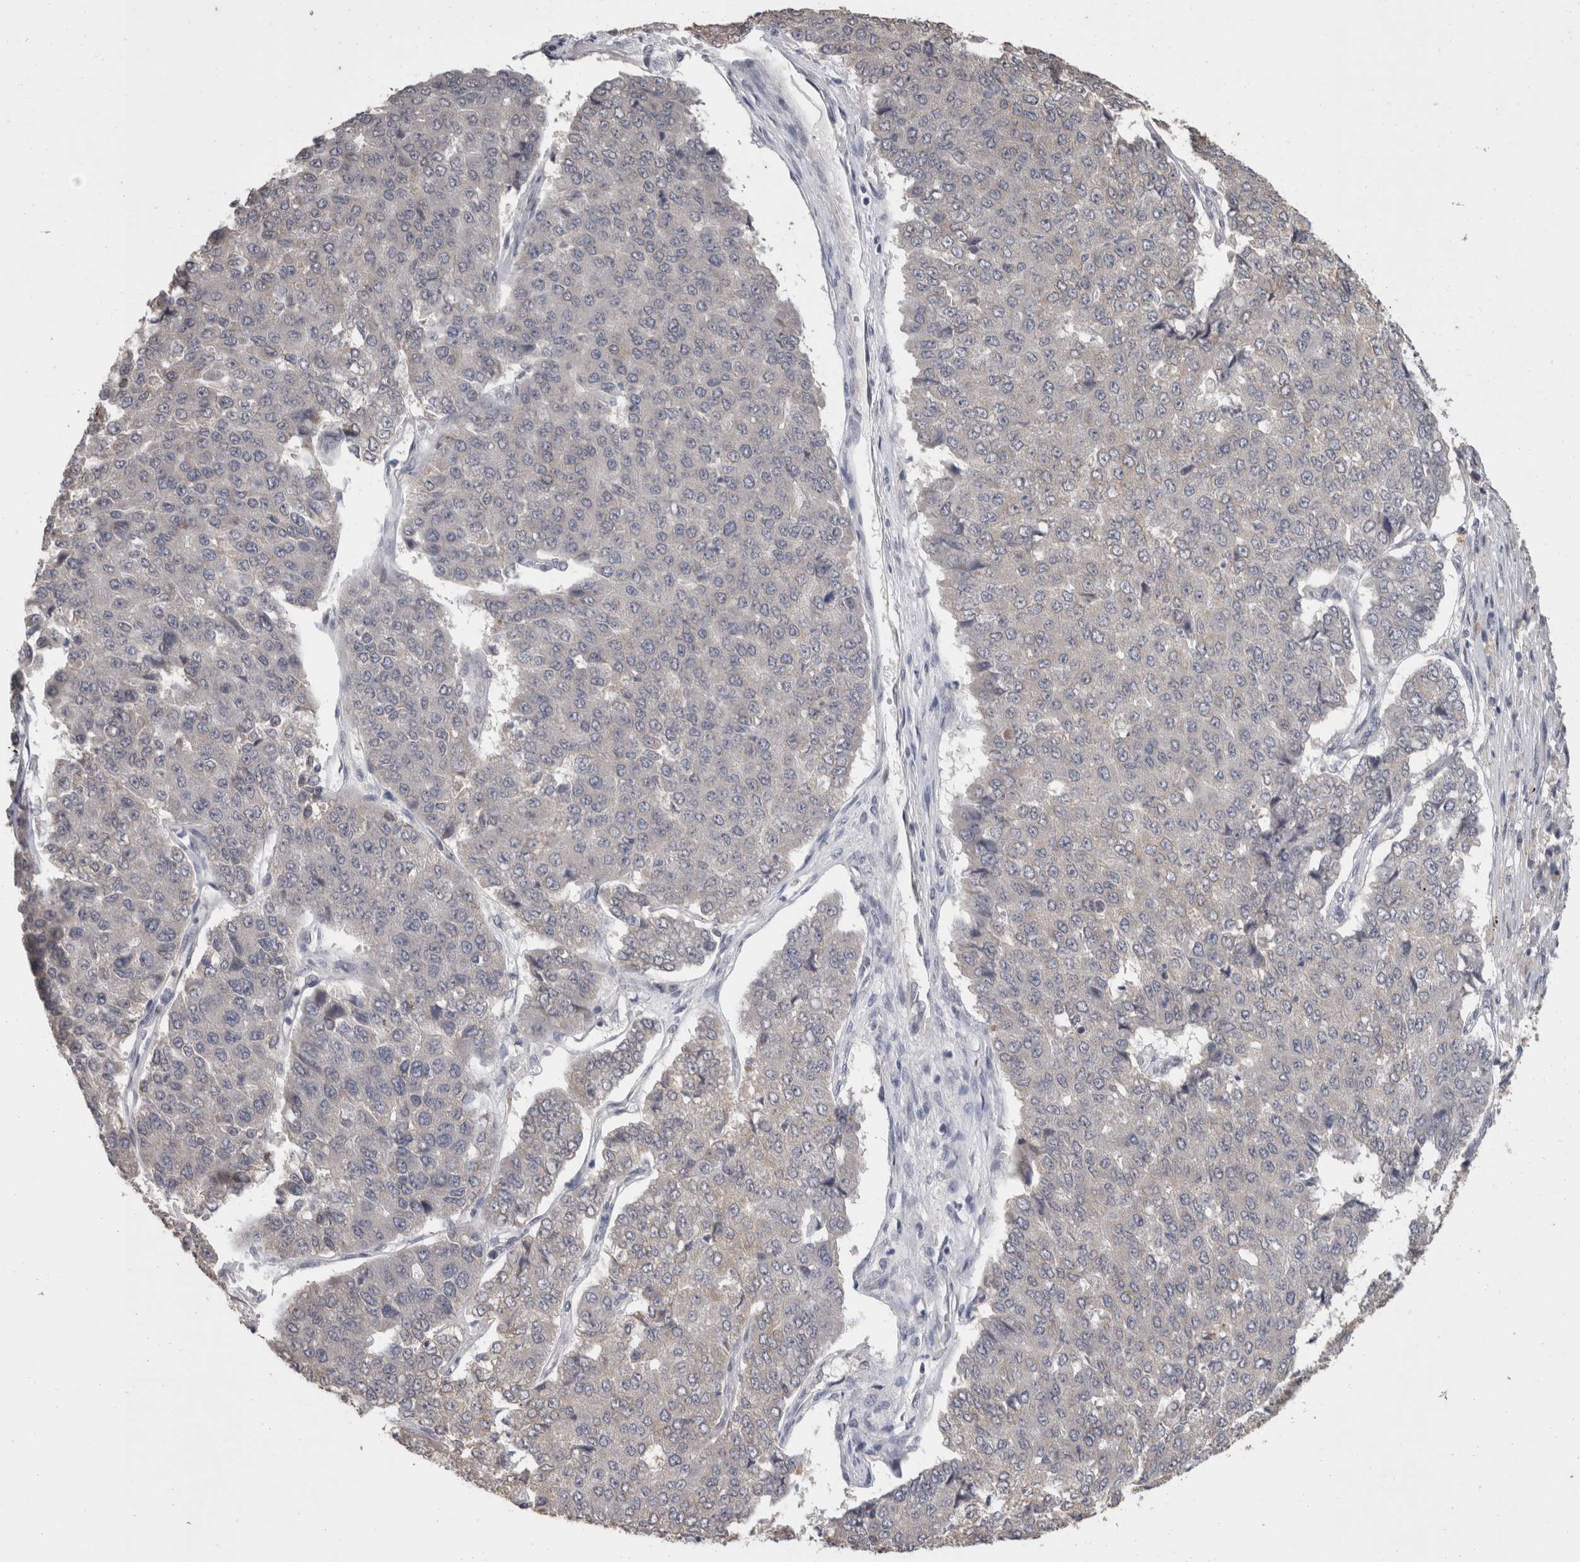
{"staining": {"intensity": "negative", "quantity": "none", "location": "none"}, "tissue": "pancreatic cancer", "cell_type": "Tumor cells", "image_type": "cancer", "snomed": [{"axis": "morphology", "description": "Adenocarcinoma, NOS"}, {"axis": "topography", "description": "Pancreas"}], "caption": "A histopathology image of adenocarcinoma (pancreatic) stained for a protein shows no brown staining in tumor cells.", "gene": "FHOD3", "patient": {"sex": "male", "age": 50}}